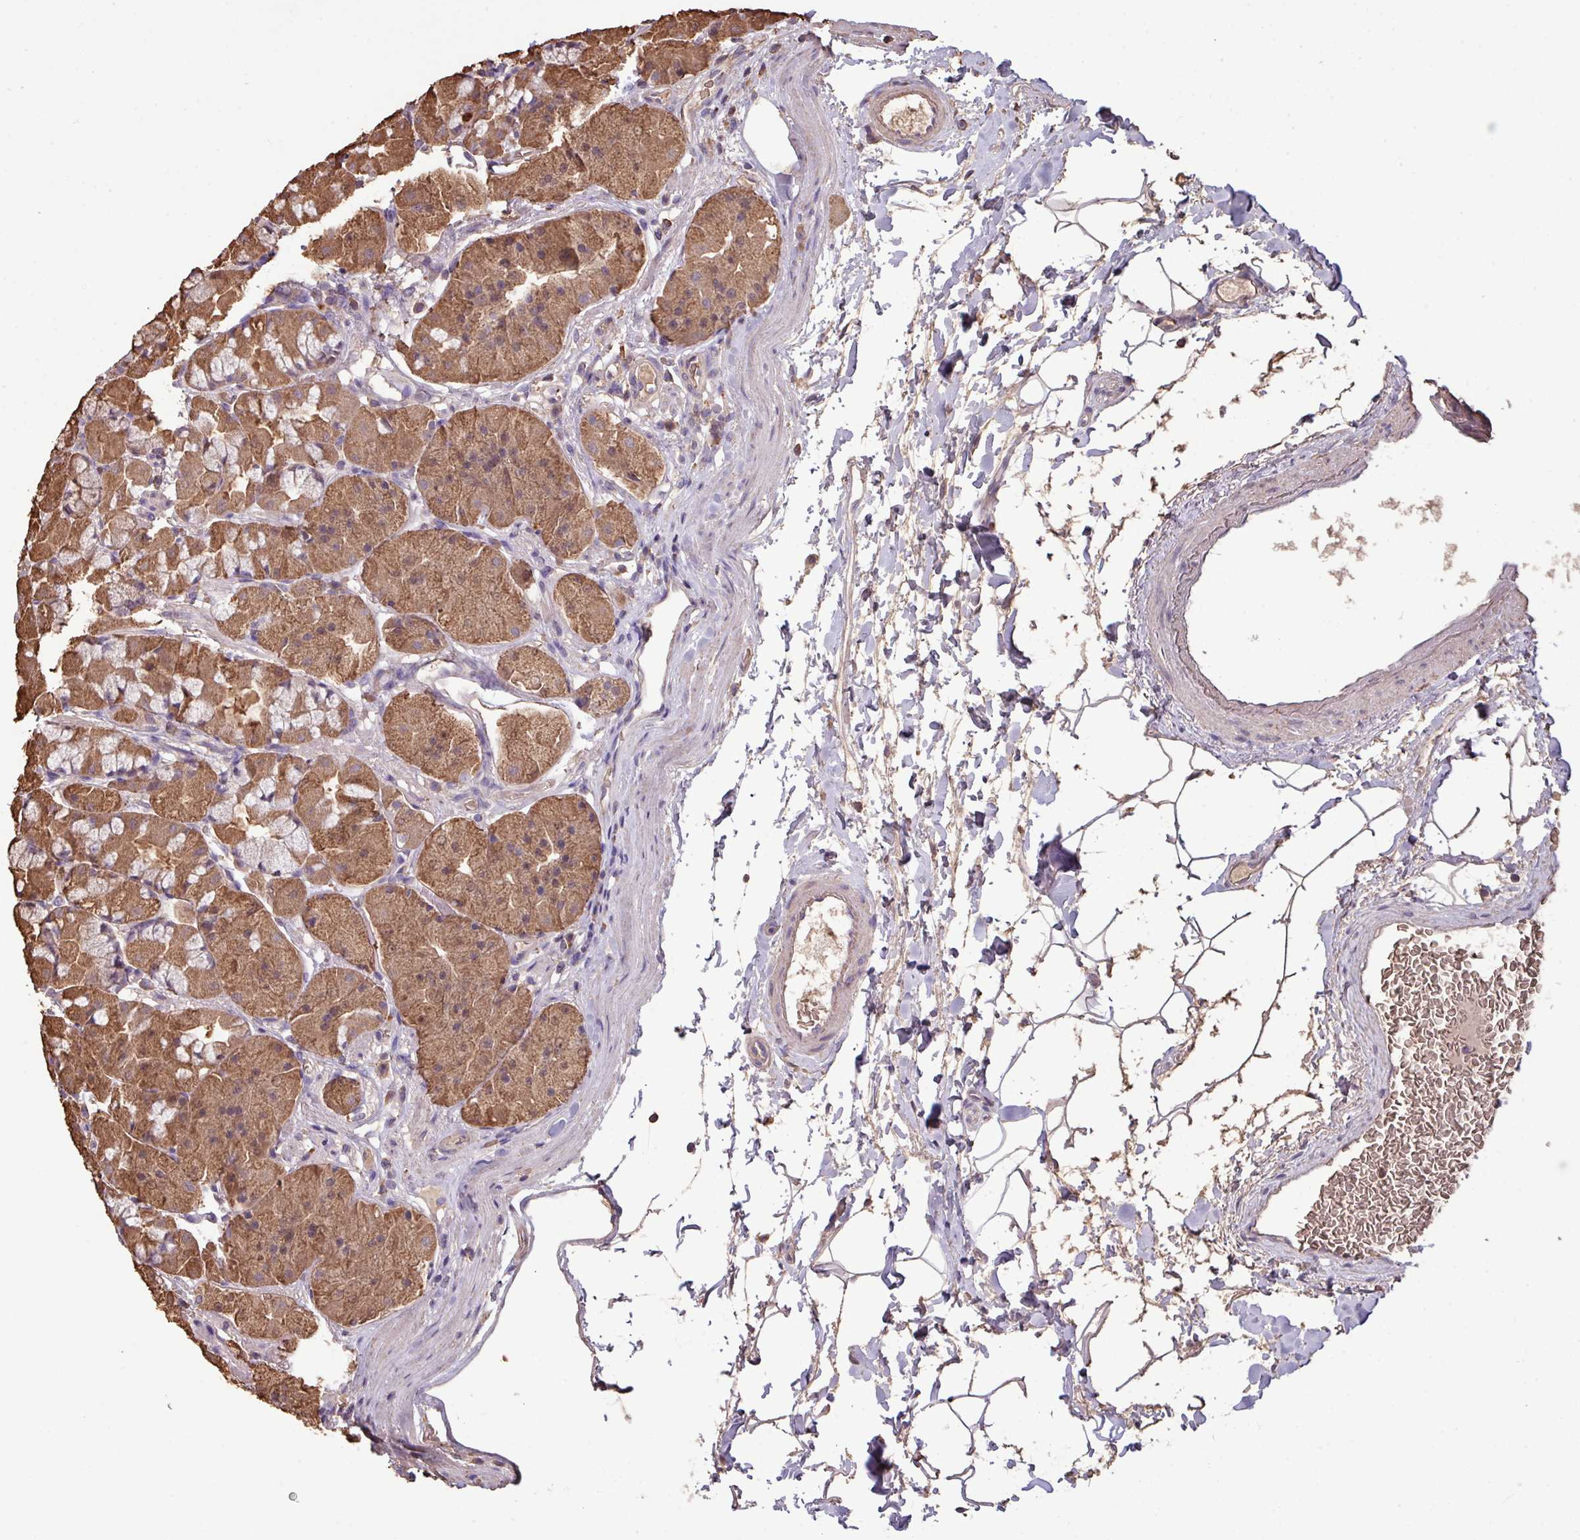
{"staining": {"intensity": "moderate", "quantity": ">75%", "location": "cytoplasmic/membranous"}, "tissue": "stomach", "cell_type": "Glandular cells", "image_type": "normal", "snomed": [{"axis": "morphology", "description": "Normal tissue, NOS"}, {"axis": "topography", "description": "Stomach"}], "caption": "DAB immunohistochemical staining of normal stomach exhibits moderate cytoplasmic/membranous protein expression in about >75% of glandular cells. (DAB IHC with brightfield microscopy, high magnification).", "gene": "CAMK2A", "patient": {"sex": "male", "age": 57}}